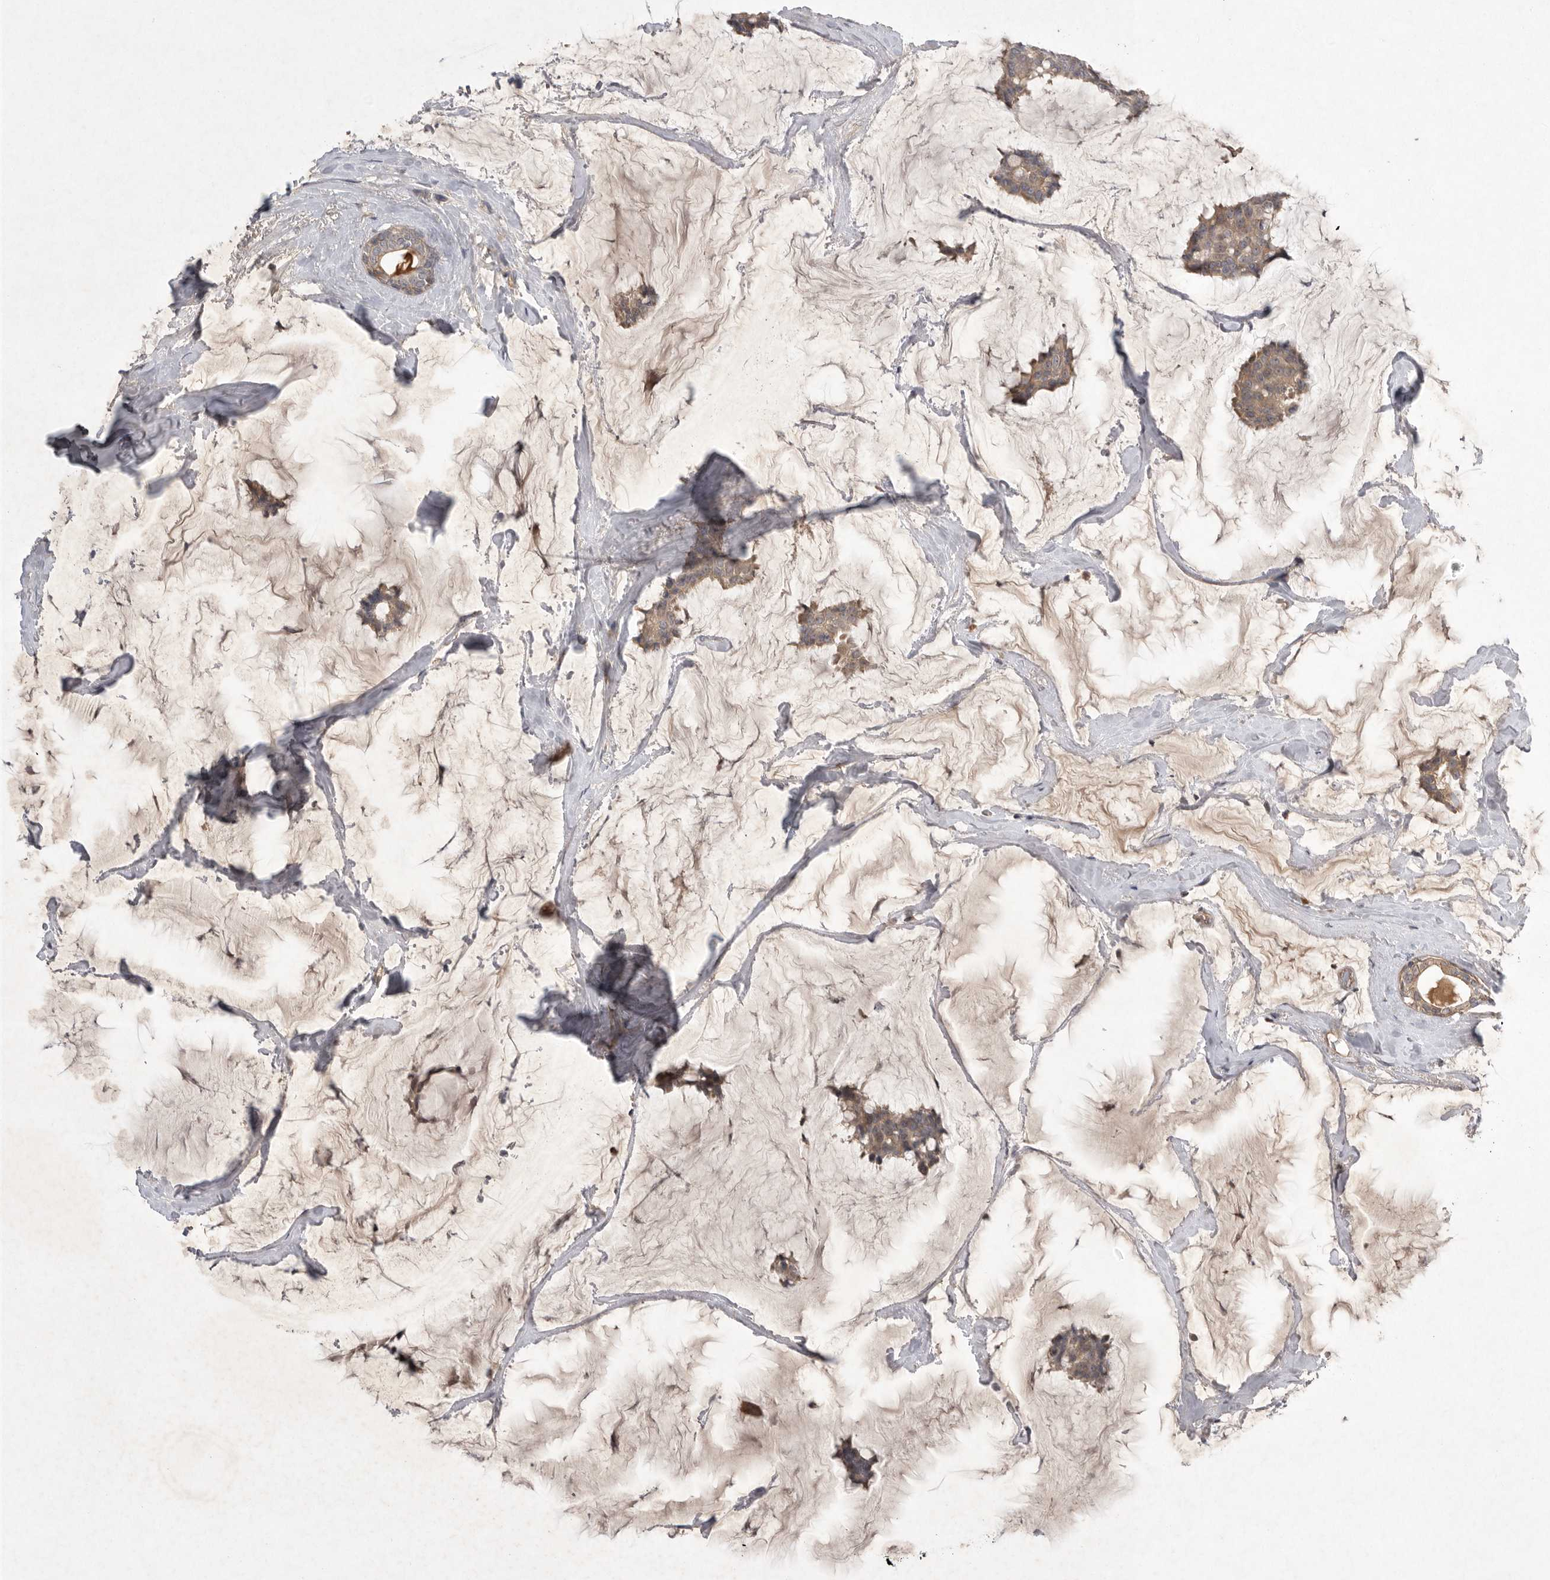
{"staining": {"intensity": "weak", "quantity": ">75%", "location": "cytoplasmic/membranous"}, "tissue": "breast cancer", "cell_type": "Tumor cells", "image_type": "cancer", "snomed": [{"axis": "morphology", "description": "Duct carcinoma"}, {"axis": "topography", "description": "Breast"}], "caption": "Protein staining displays weak cytoplasmic/membranous expression in about >75% of tumor cells in invasive ductal carcinoma (breast).", "gene": "NRCAM", "patient": {"sex": "female", "age": 93}}